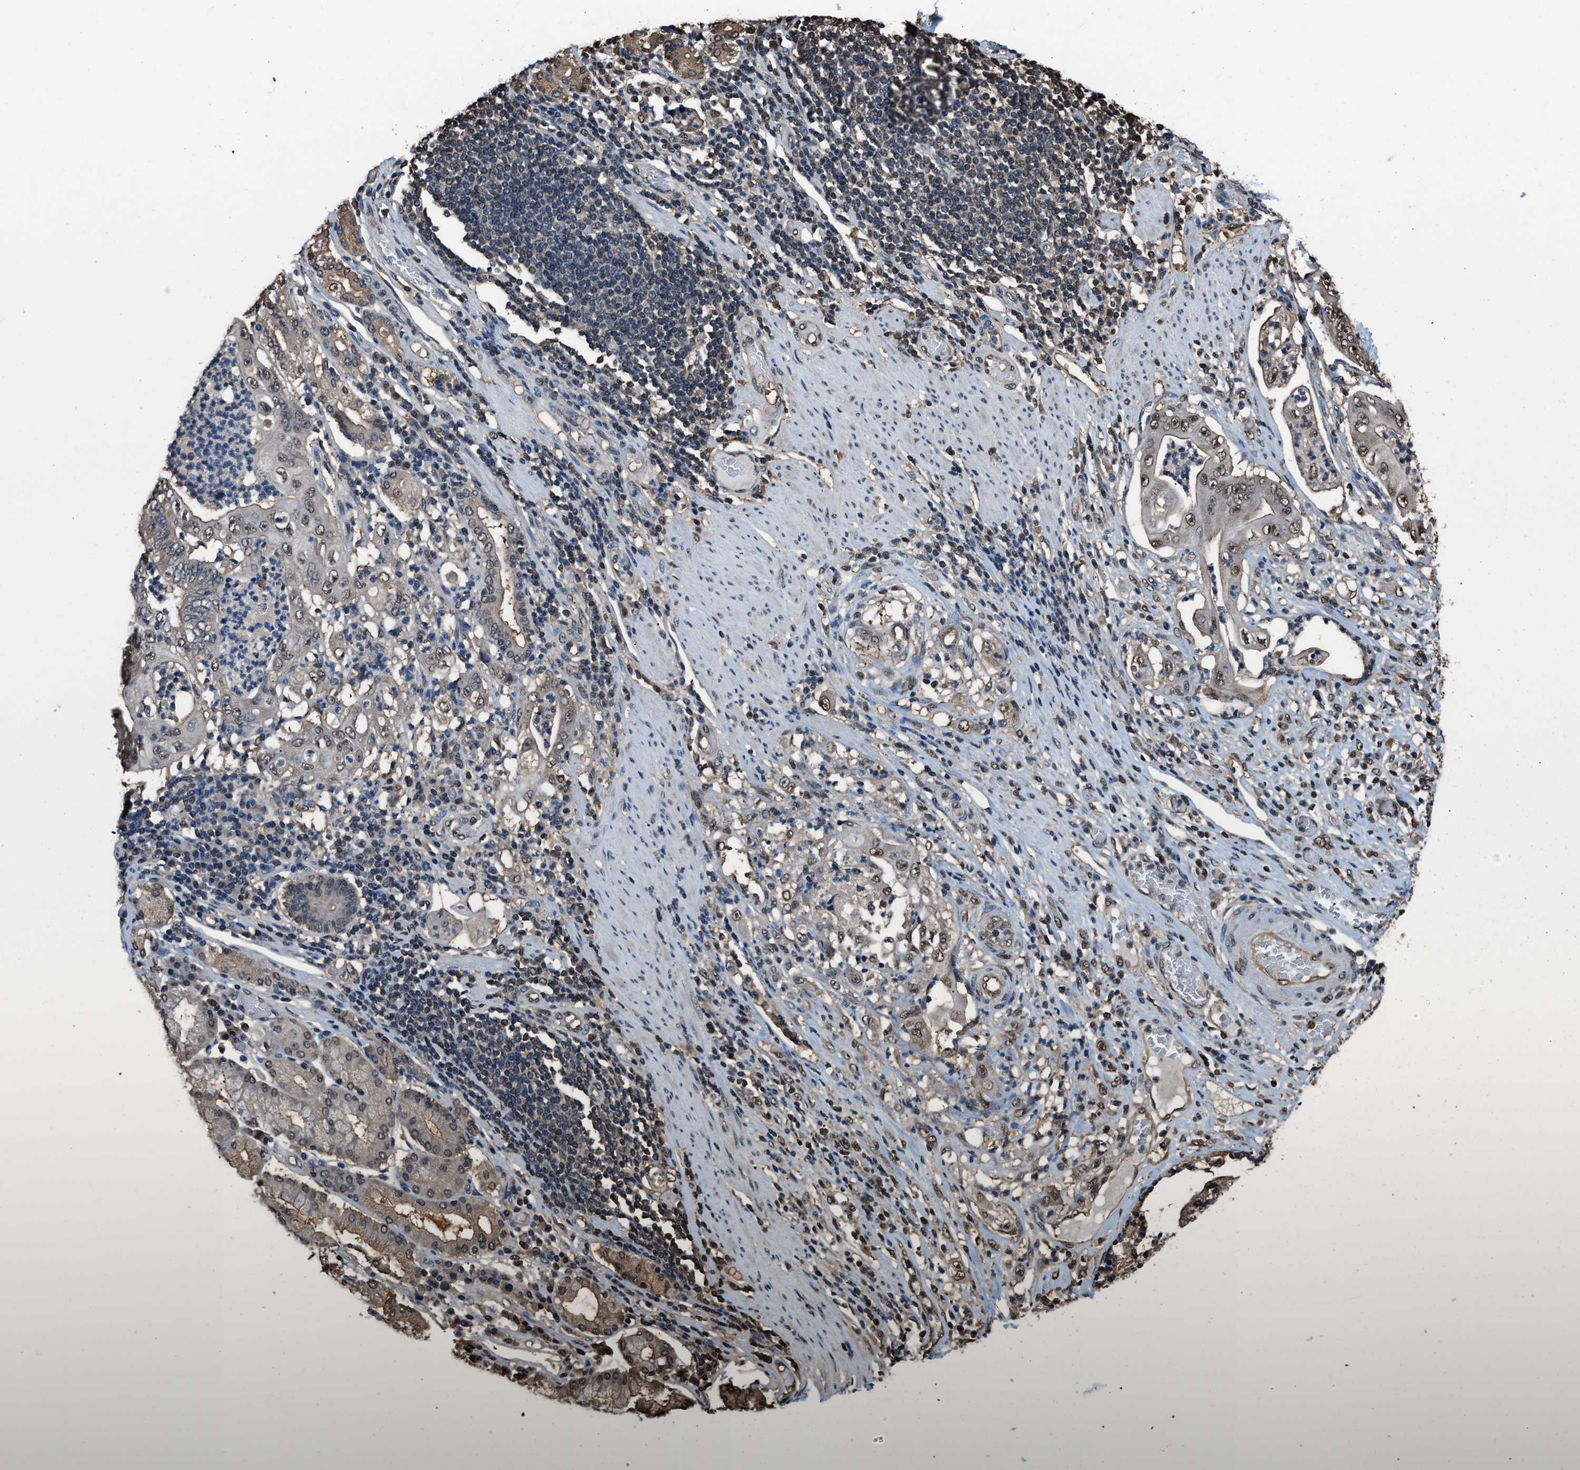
{"staining": {"intensity": "moderate", "quantity": "<25%", "location": "nuclear"}, "tissue": "stomach cancer", "cell_type": "Tumor cells", "image_type": "cancer", "snomed": [{"axis": "morphology", "description": "Adenocarcinoma, NOS"}, {"axis": "topography", "description": "Stomach"}], "caption": "A high-resolution photomicrograph shows immunohistochemistry staining of stomach cancer (adenocarcinoma), which reveals moderate nuclear positivity in about <25% of tumor cells. The staining was performed using DAB to visualize the protein expression in brown, while the nuclei were stained in blue with hematoxylin (Magnification: 20x).", "gene": "FNTA", "patient": {"sex": "female", "age": 73}}